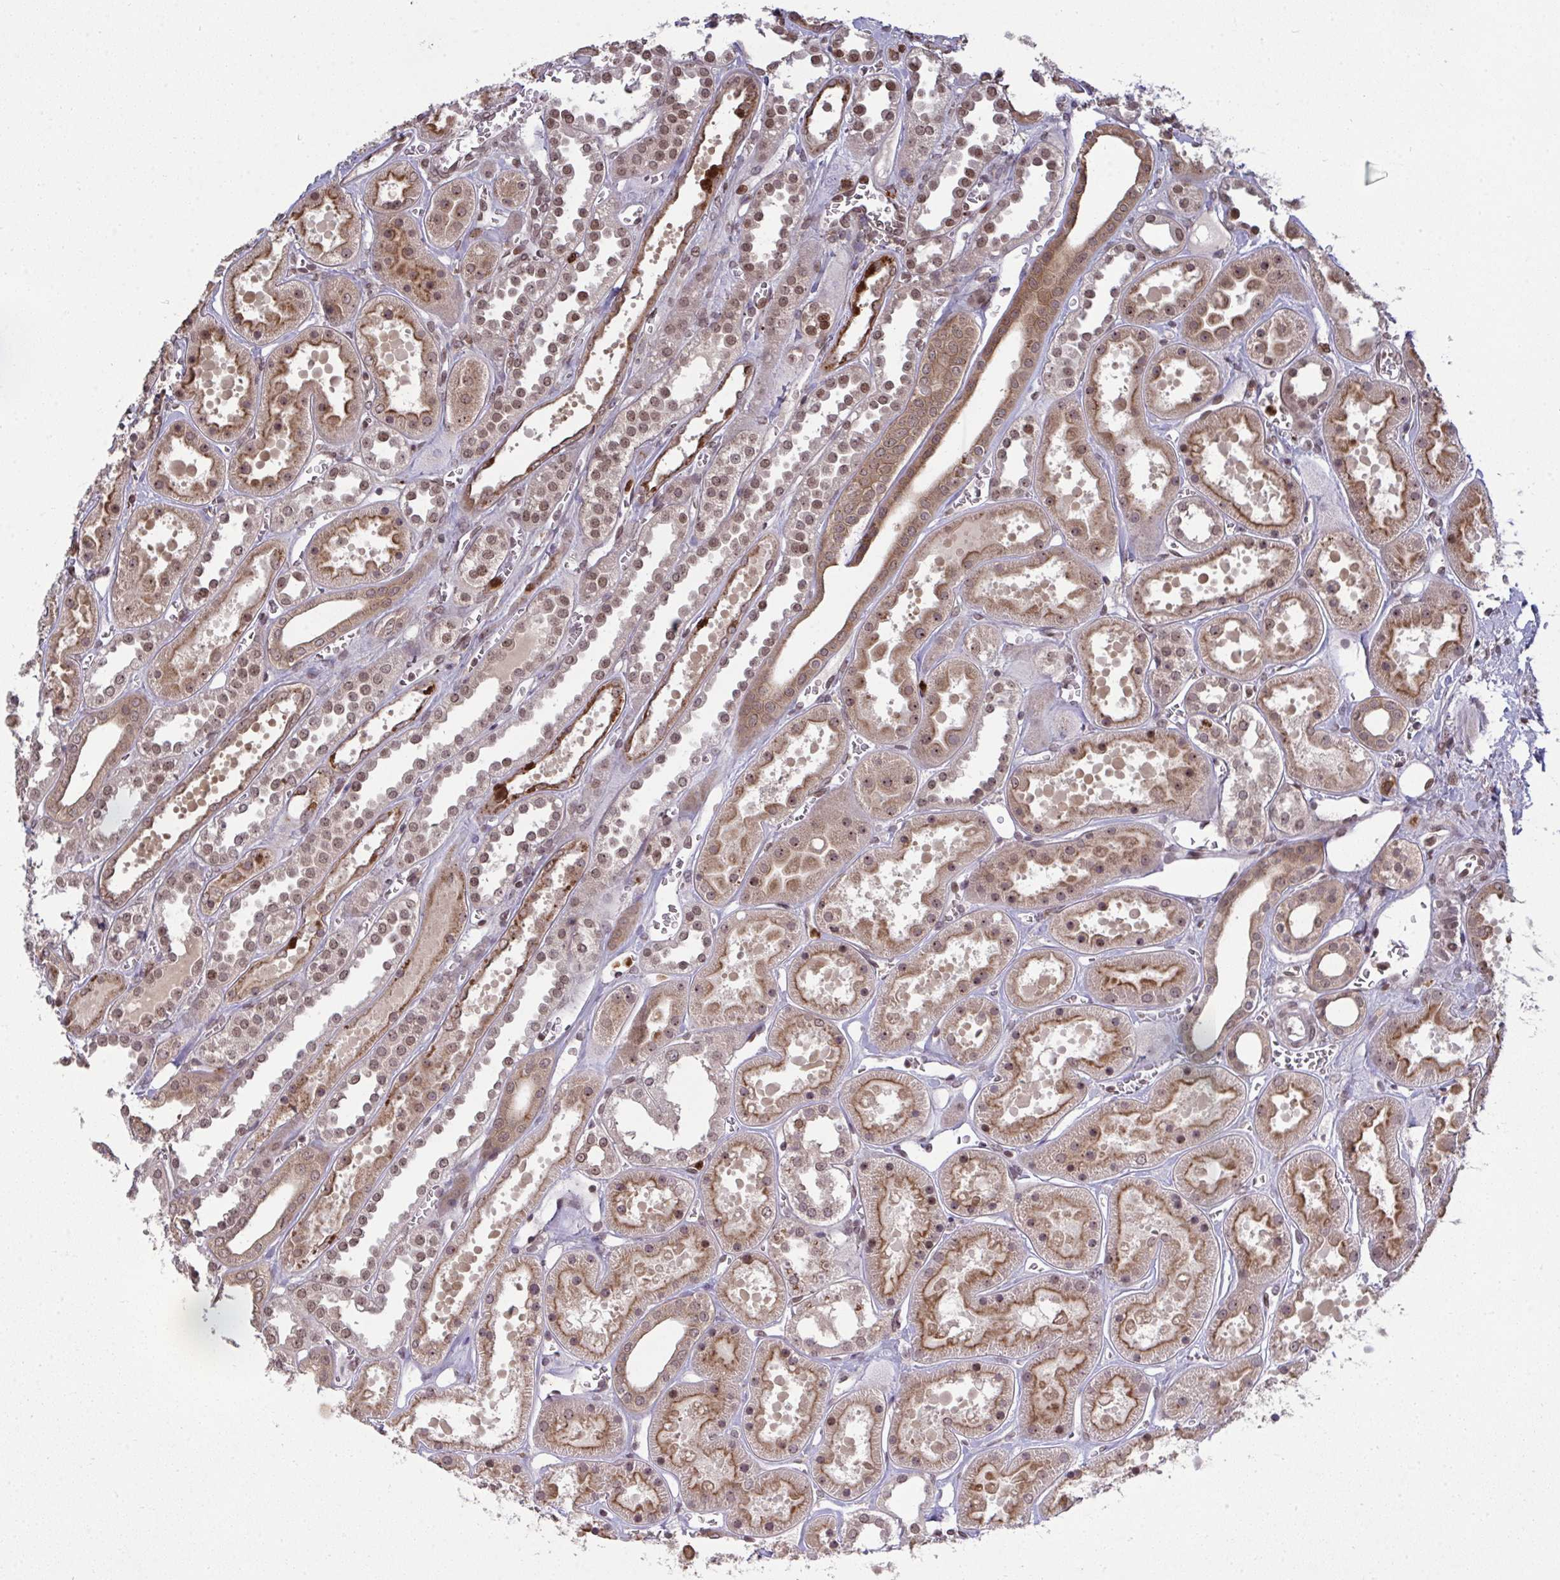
{"staining": {"intensity": "moderate", "quantity": "25%-75%", "location": "nuclear"}, "tissue": "kidney", "cell_type": "Cells in glomeruli", "image_type": "normal", "snomed": [{"axis": "morphology", "description": "Normal tissue, NOS"}, {"axis": "topography", "description": "Kidney"}], "caption": "This image shows immunohistochemistry (IHC) staining of benign human kidney, with medium moderate nuclear expression in about 25%-75% of cells in glomeruli.", "gene": "UXT", "patient": {"sex": "female", "age": 41}}